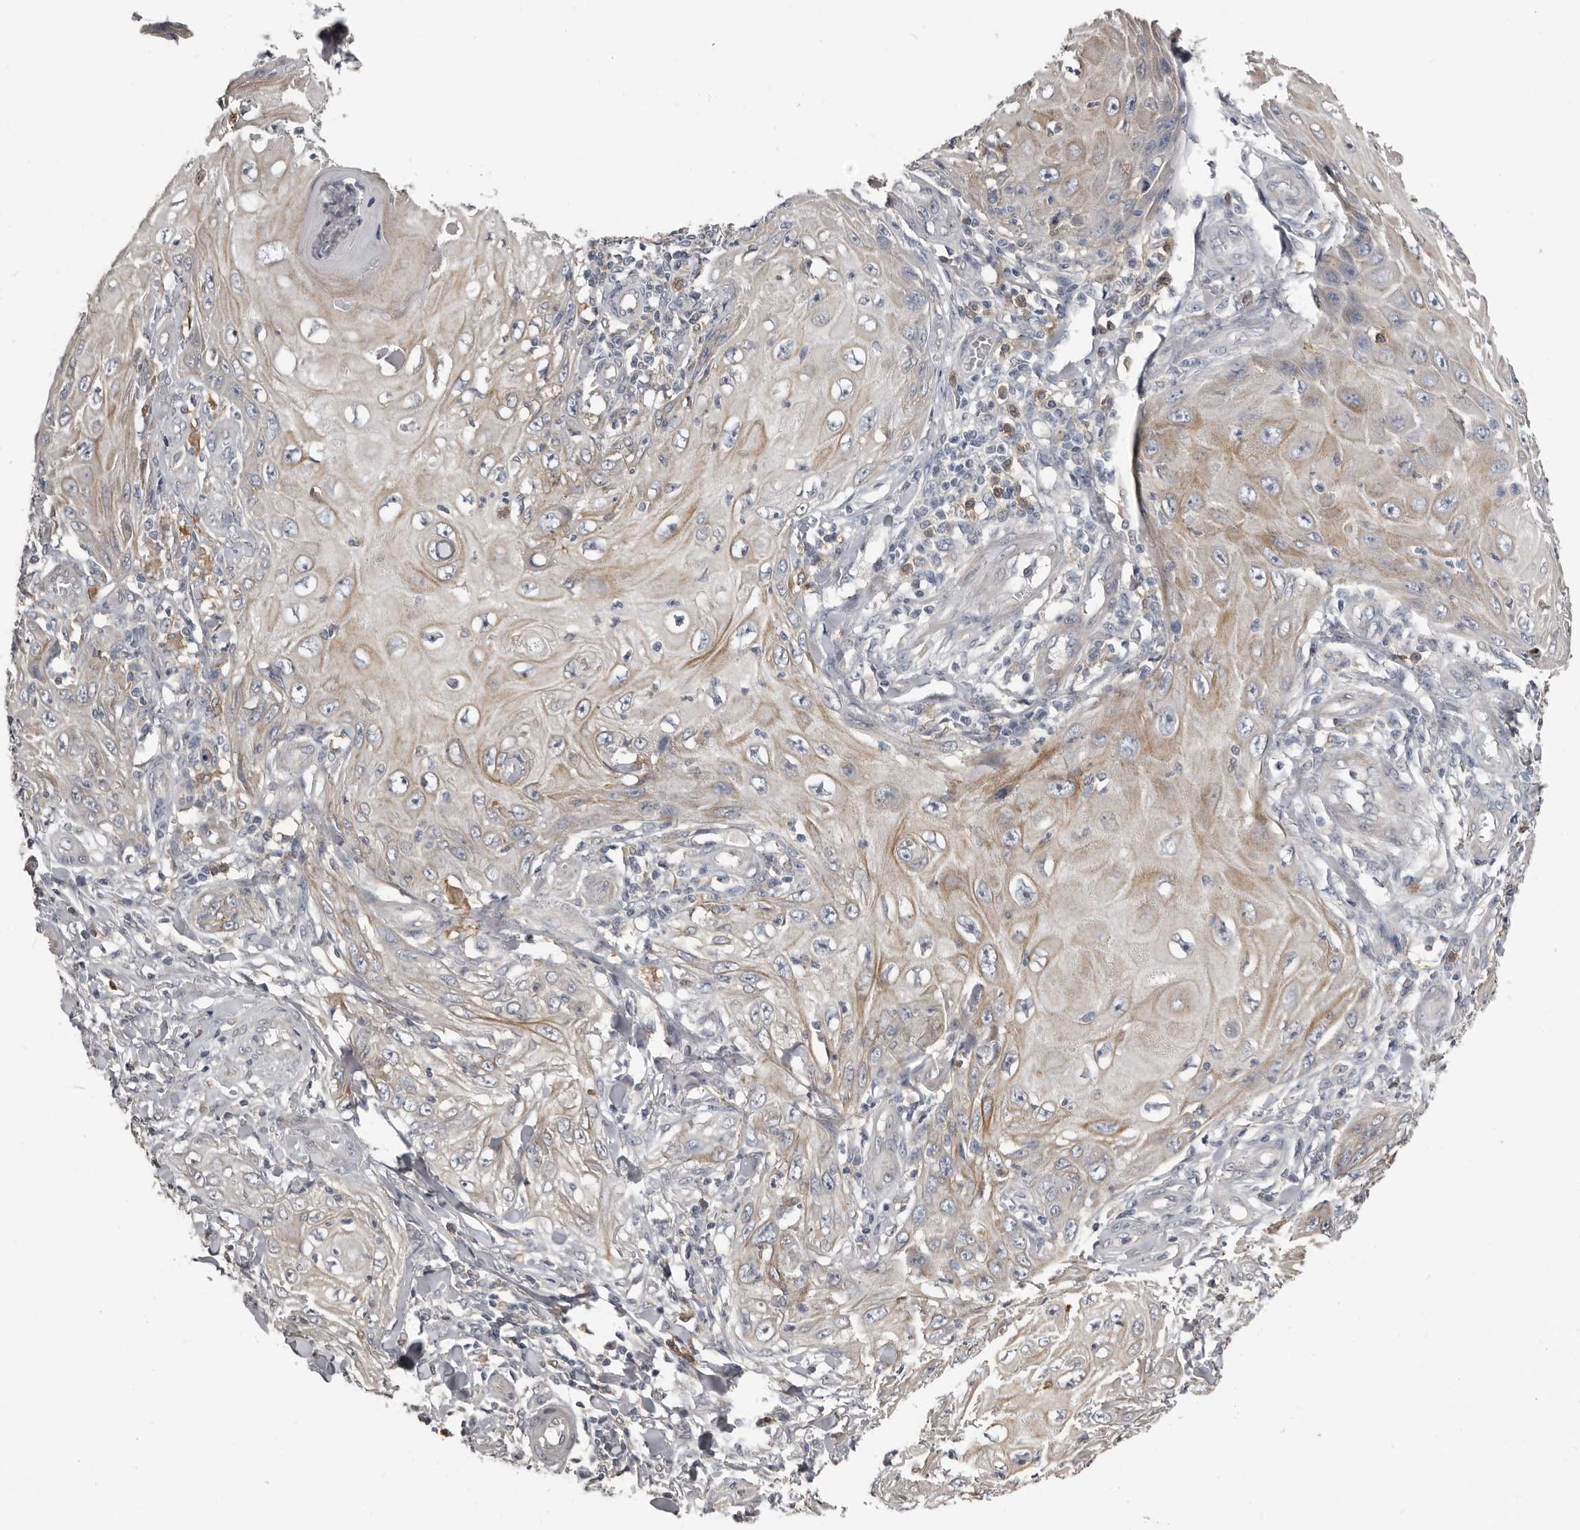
{"staining": {"intensity": "weak", "quantity": "25%-75%", "location": "cytoplasmic/membranous"}, "tissue": "skin cancer", "cell_type": "Tumor cells", "image_type": "cancer", "snomed": [{"axis": "morphology", "description": "Squamous cell carcinoma, NOS"}, {"axis": "topography", "description": "Skin"}], "caption": "Immunohistochemical staining of squamous cell carcinoma (skin) exhibits low levels of weak cytoplasmic/membranous staining in about 25%-75% of tumor cells. (Brightfield microscopy of DAB IHC at high magnification).", "gene": "KCNJ8", "patient": {"sex": "female", "age": 73}}